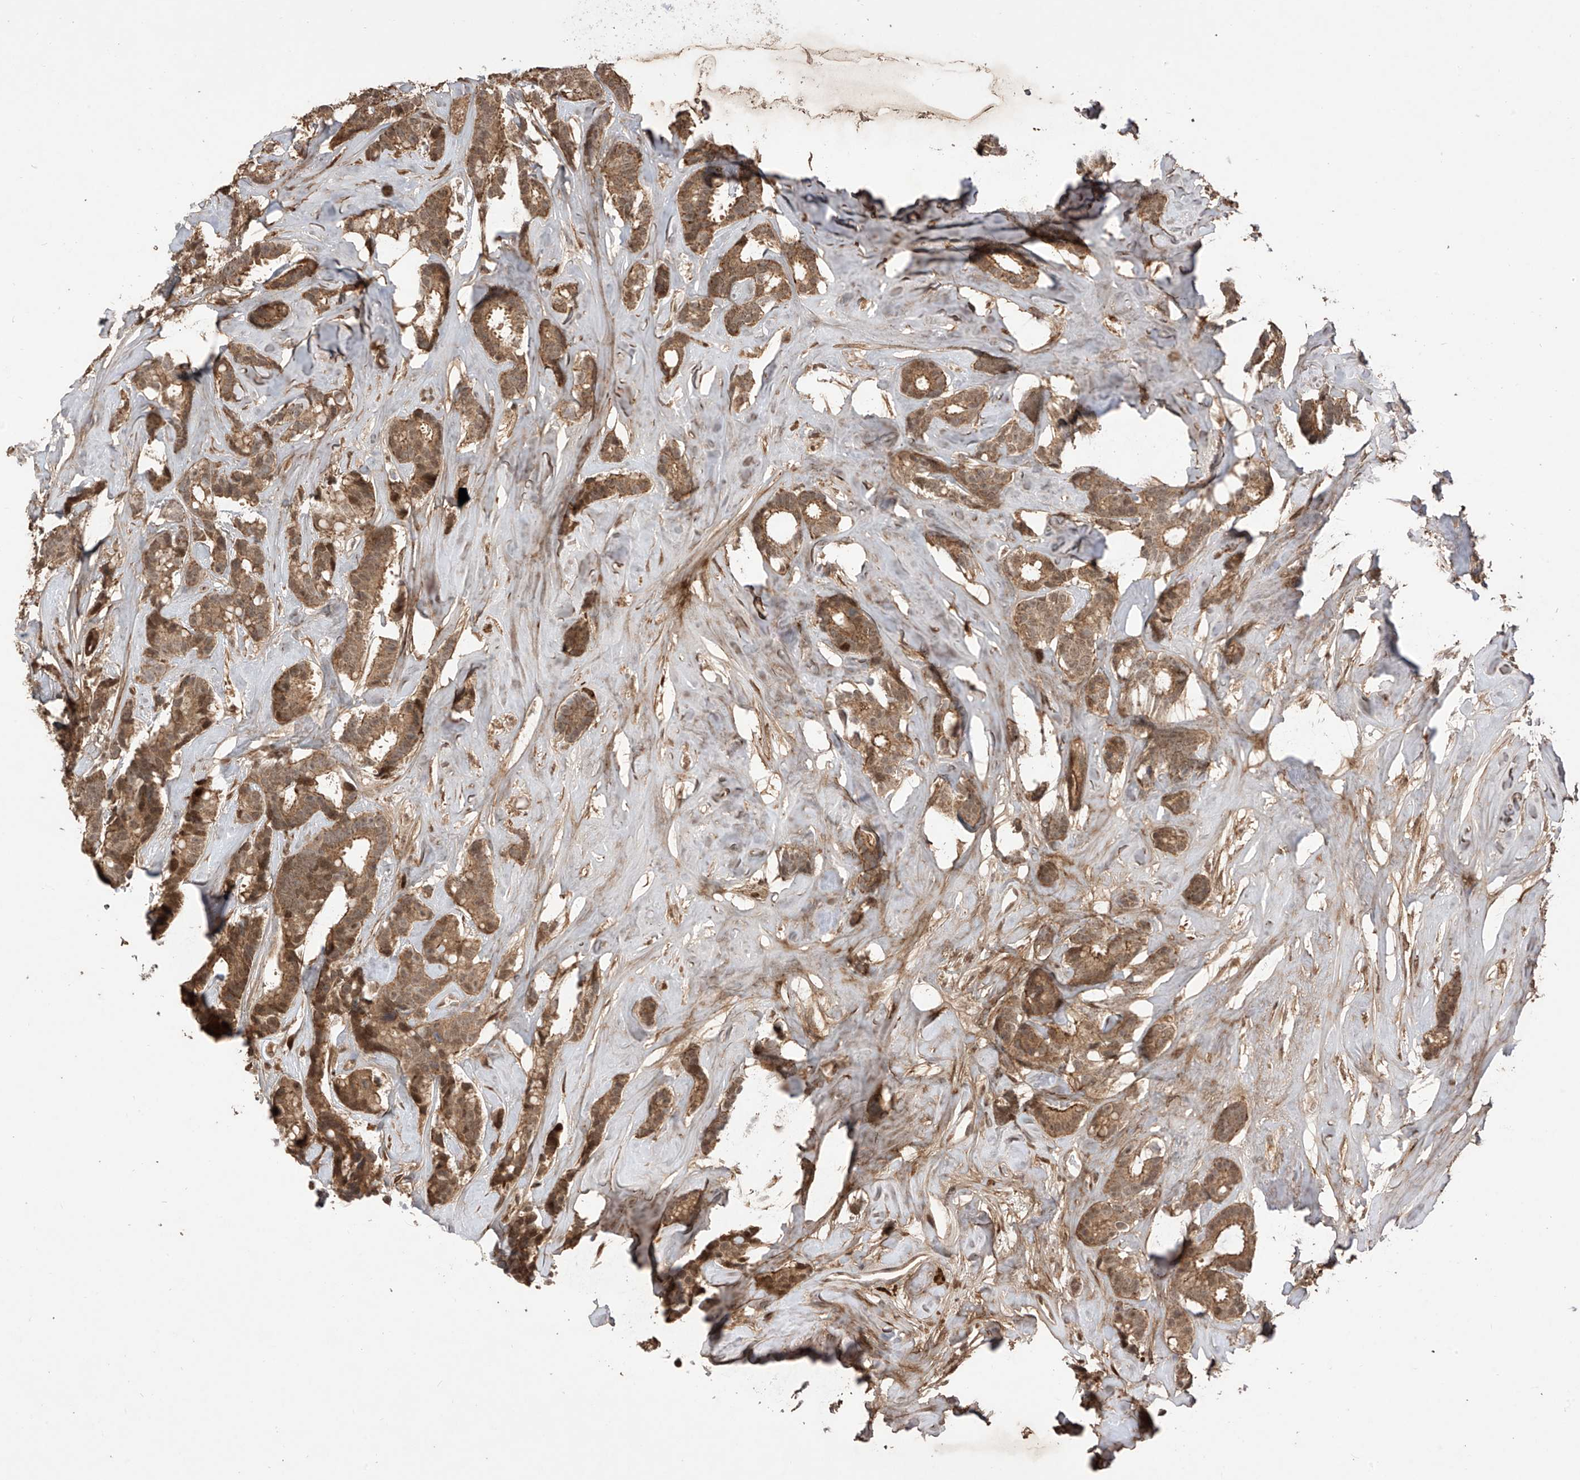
{"staining": {"intensity": "moderate", "quantity": ">75%", "location": "cytoplasmic/membranous,nuclear"}, "tissue": "breast cancer", "cell_type": "Tumor cells", "image_type": "cancer", "snomed": [{"axis": "morphology", "description": "Duct carcinoma"}, {"axis": "topography", "description": "Breast"}], "caption": "The photomicrograph demonstrates immunohistochemical staining of invasive ductal carcinoma (breast). There is moderate cytoplasmic/membranous and nuclear expression is present in about >75% of tumor cells. Using DAB (brown) and hematoxylin (blue) stains, captured at high magnification using brightfield microscopy.", "gene": "LATS1", "patient": {"sex": "female", "age": 40}}